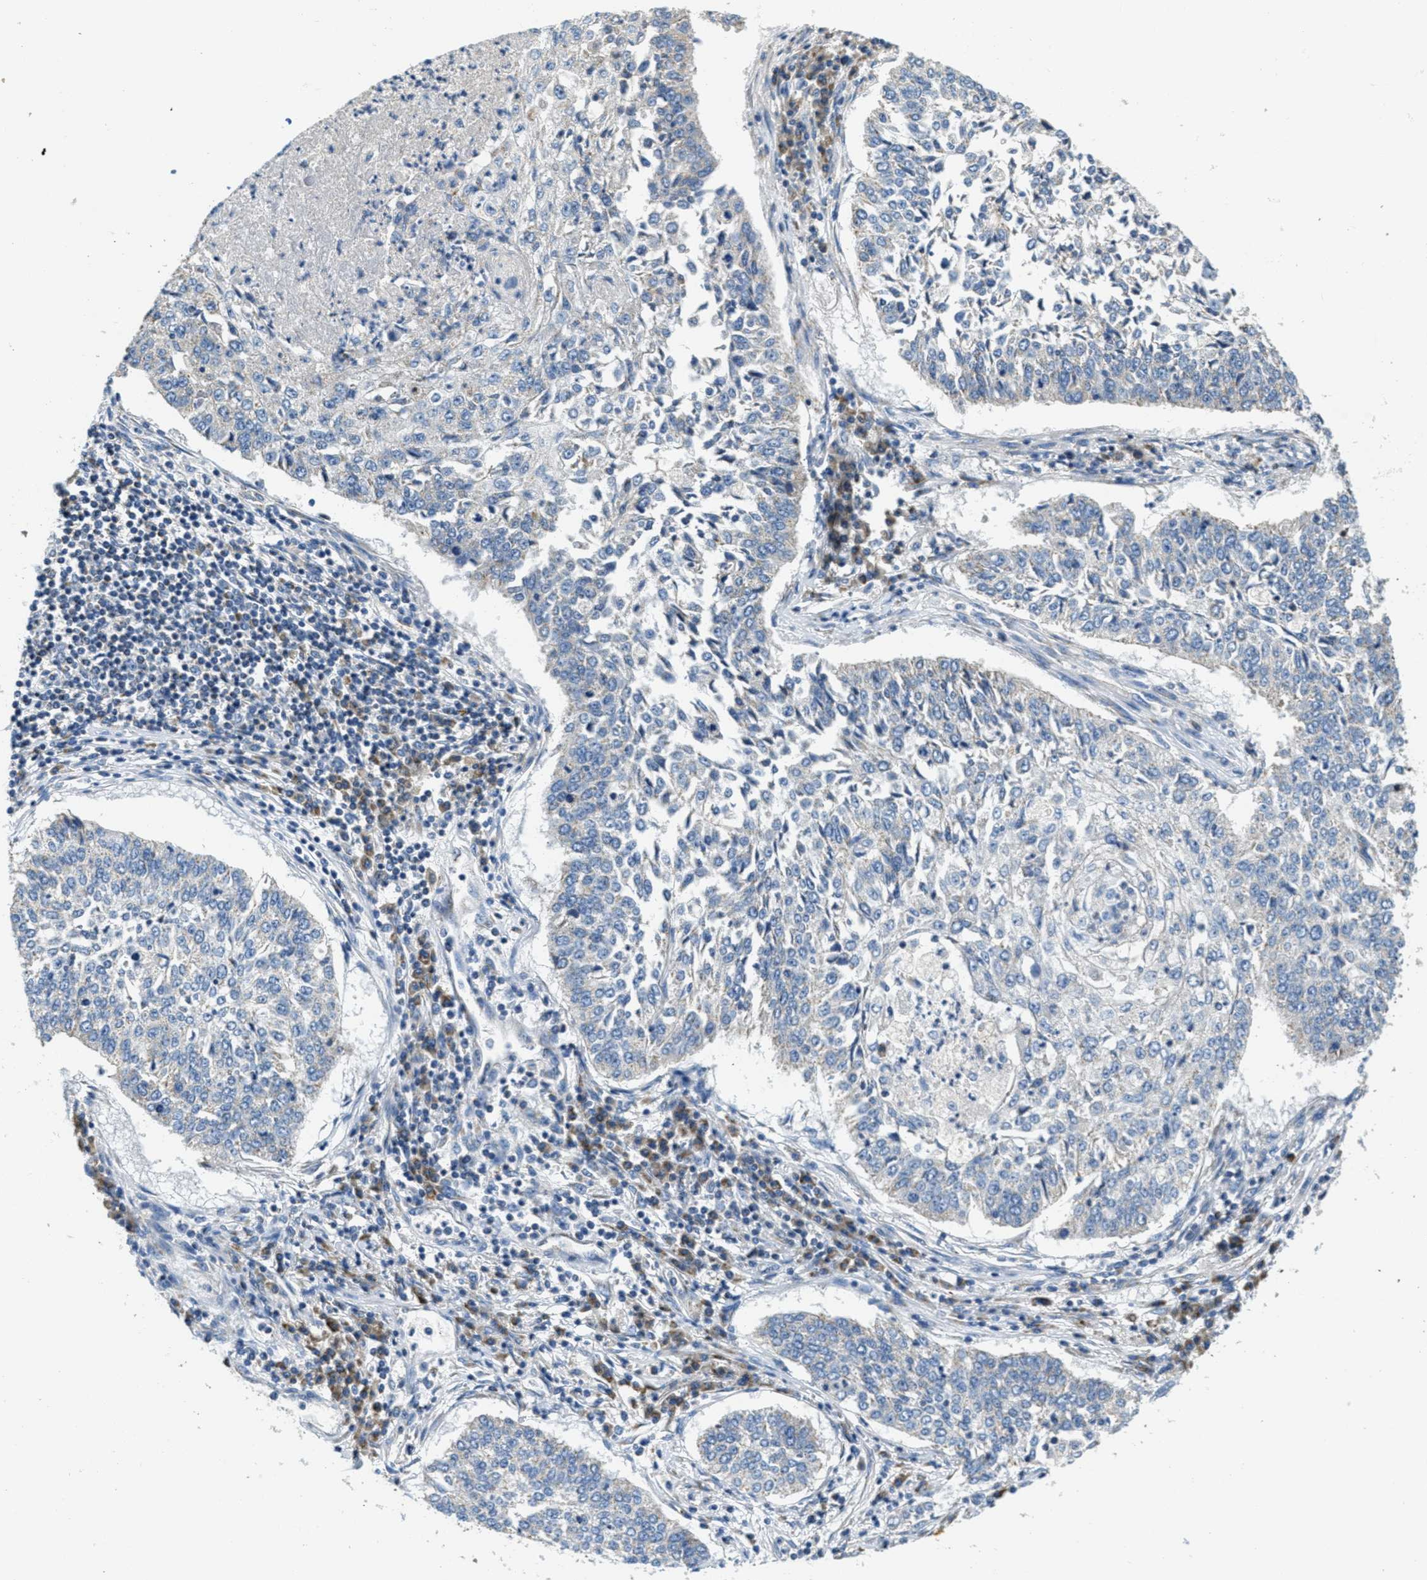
{"staining": {"intensity": "negative", "quantity": "none", "location": "none"}, "tissue": "lung cancer", "cell_type": "Tumor cells", "image_type": "cancer", "snomed": [{"axis": "morphology", "description": "Normal tissue, NOS"}, {"axis": "morphology", "description": "Squamous cell carcinoma, NOS"}, {"axis": "topography", "description": "Cartilage tissue"}, {"axis": "topography", "description": "Bronchus"}, {"axis": "topography", "description": "Lung"}], "caption": "High power microscopy photomicrograph of an immunohistochemistry (IHC) photomicrograph of lung cancer (squamous cell carcinoma), revealing no significant positivity in tumor cells.", "gene": "CA4", "patient": {"sex": "female", "age": 49}}